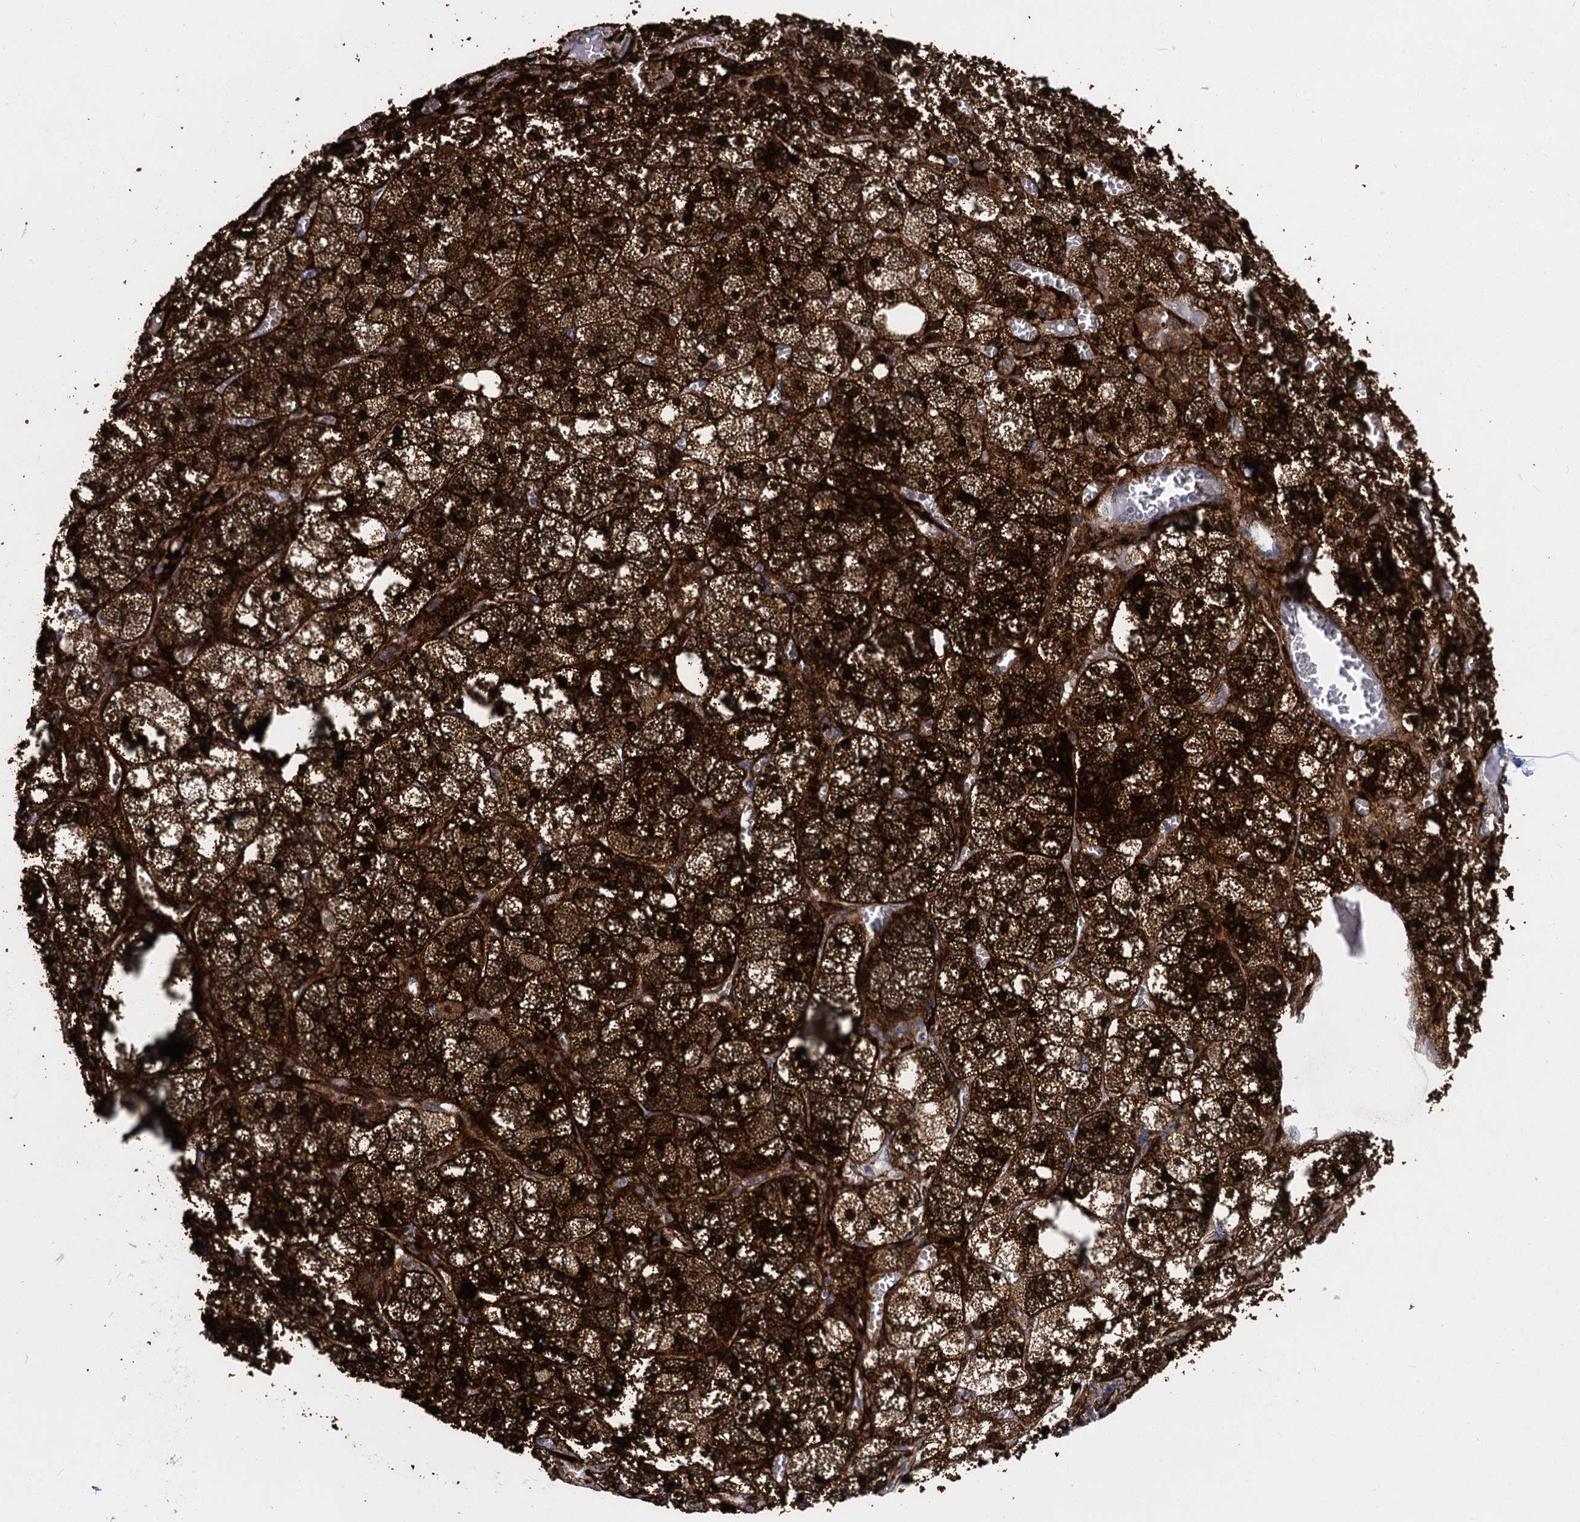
{"staining": {"intensity": "strong", "quantity": "25%-75%", "location": "cytoplasmic/membranous,nuclear"}, "tissue": "adrenal gland", "cell_type": "Glandular cells", "image_type": "normal", "snomed": [{"axis": "morphology", "description": "Normal tissue, NOS"}, {"axis": "topography", "description": "Adrenal gland"}], "caption": "DAB immunohistochemical staining of normal human adrenal gland shows strong cytoplasmic/membranous,nuclear protein positivity in approximately 25%-75% of glandular cells.", "gene": "GSTM3", "patient": {"sex": "female", "age": 61}}